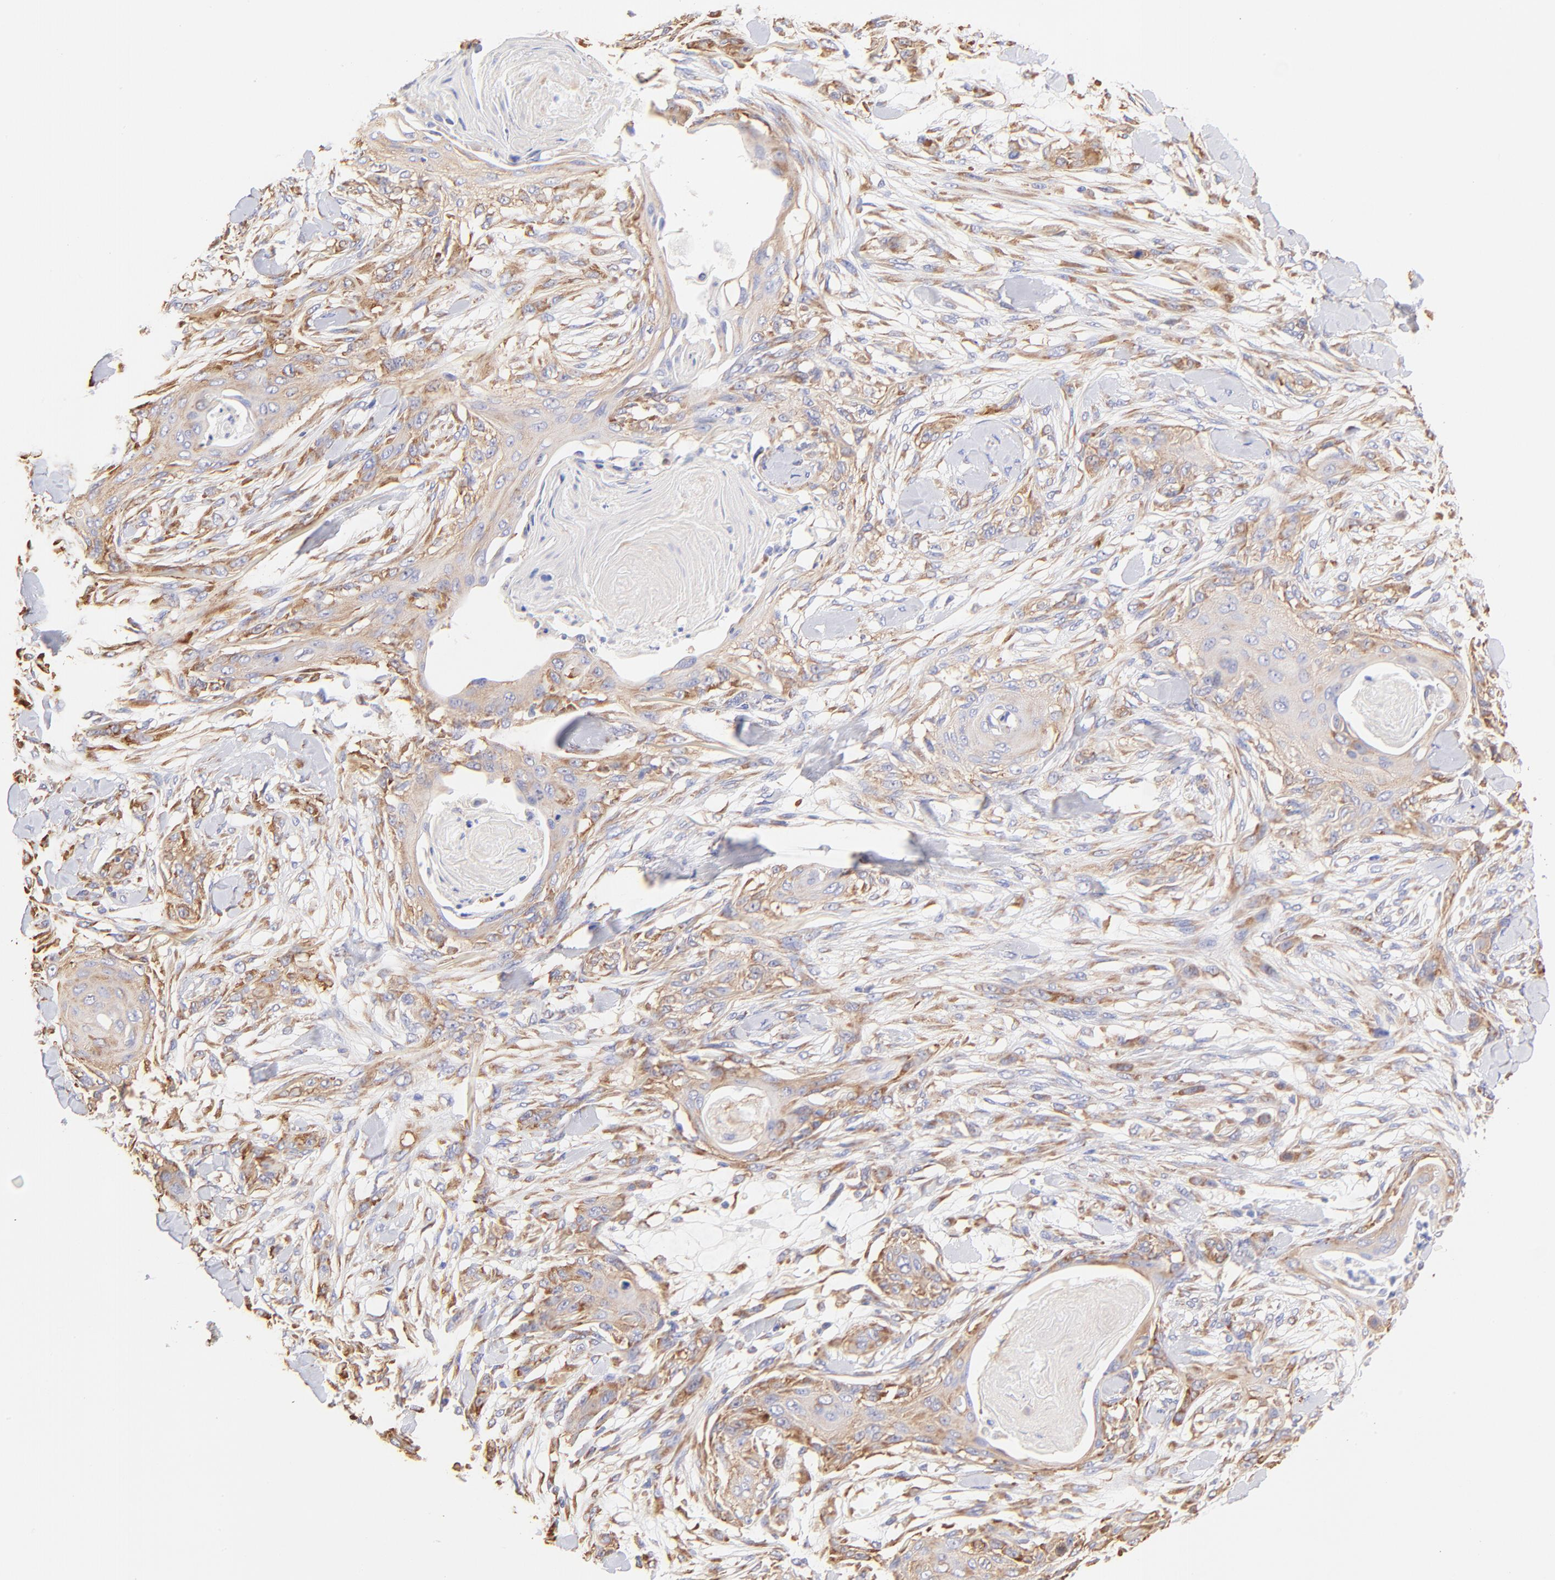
{"staining": {"intensity": "moderate", "quantity": "25%-75%", "location": "cytoplasmic/membranous"}, "tissue": "skin cancer", "cell_type": "Tumor cells", "image_type": "cancer", "snomed": [{"axis": "morphology", "description": "Squamous cell carcinoma, NOS"}, {"axis": "topography", "description": "Skin"}], "caption": "Brown immunohistochemical staining in human skin cancer (squamous cell carcinoma) shows moderate cytoplasmic/membranous positivity in approximately 25%-75% of tumor cells. (Stains: DAB (3,3'-diaminobenzidine) in brown, nuclei in blue, Microscopy: brightfield microscopy at high magnification).", "gene": "RPL30", "patient": {"sex": "female", "age": 59}}